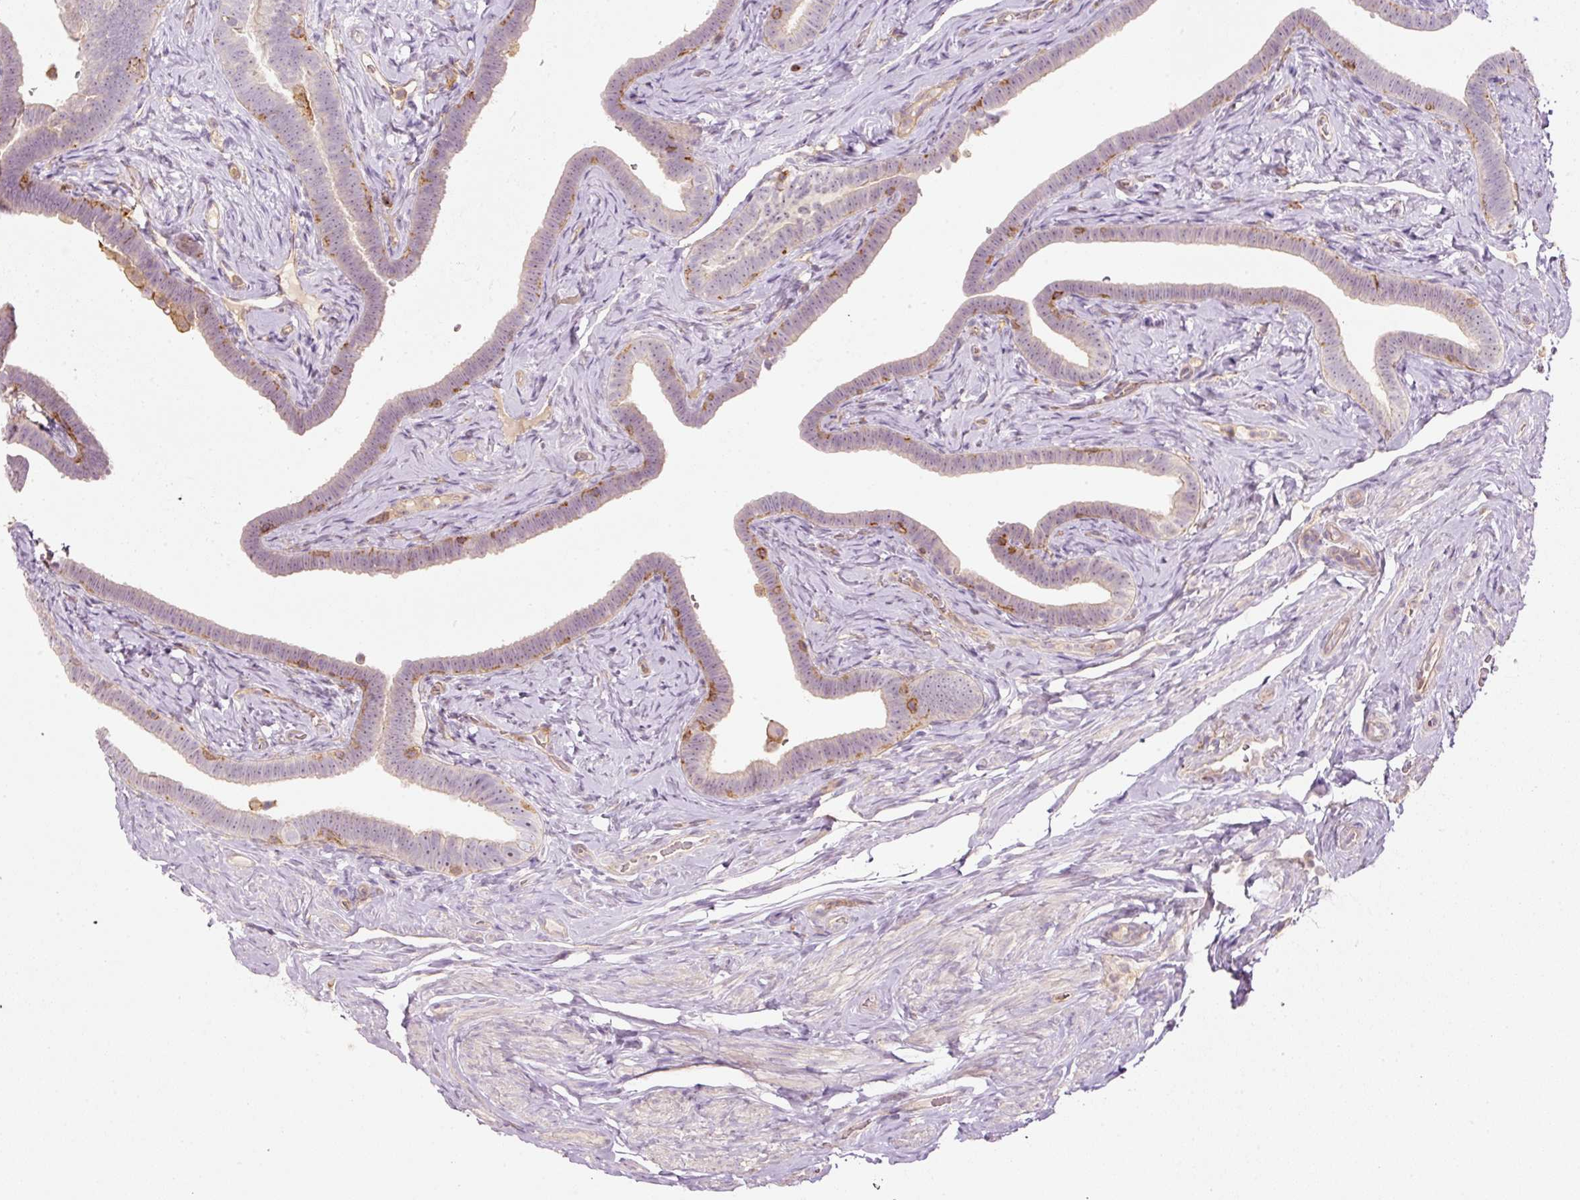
{"staining": {"intensity": "negative", "quantity": "none", "location": "none"}, "tissue": "fallopian tube", "cell_type": "Glandular cells", "image_type": "normal", "snomed": [{"axis": "morphology", "description": "Normal tissue, NOS"}, {"axis": "topography", "description": "Fallopian tube"}], "caption": "Immunohistochemical staining of normal human fallopian tube reveals no significant expression in glandular cells.", "gene": "SIPA1", "patient": {"sex": "female", "age": 69}}